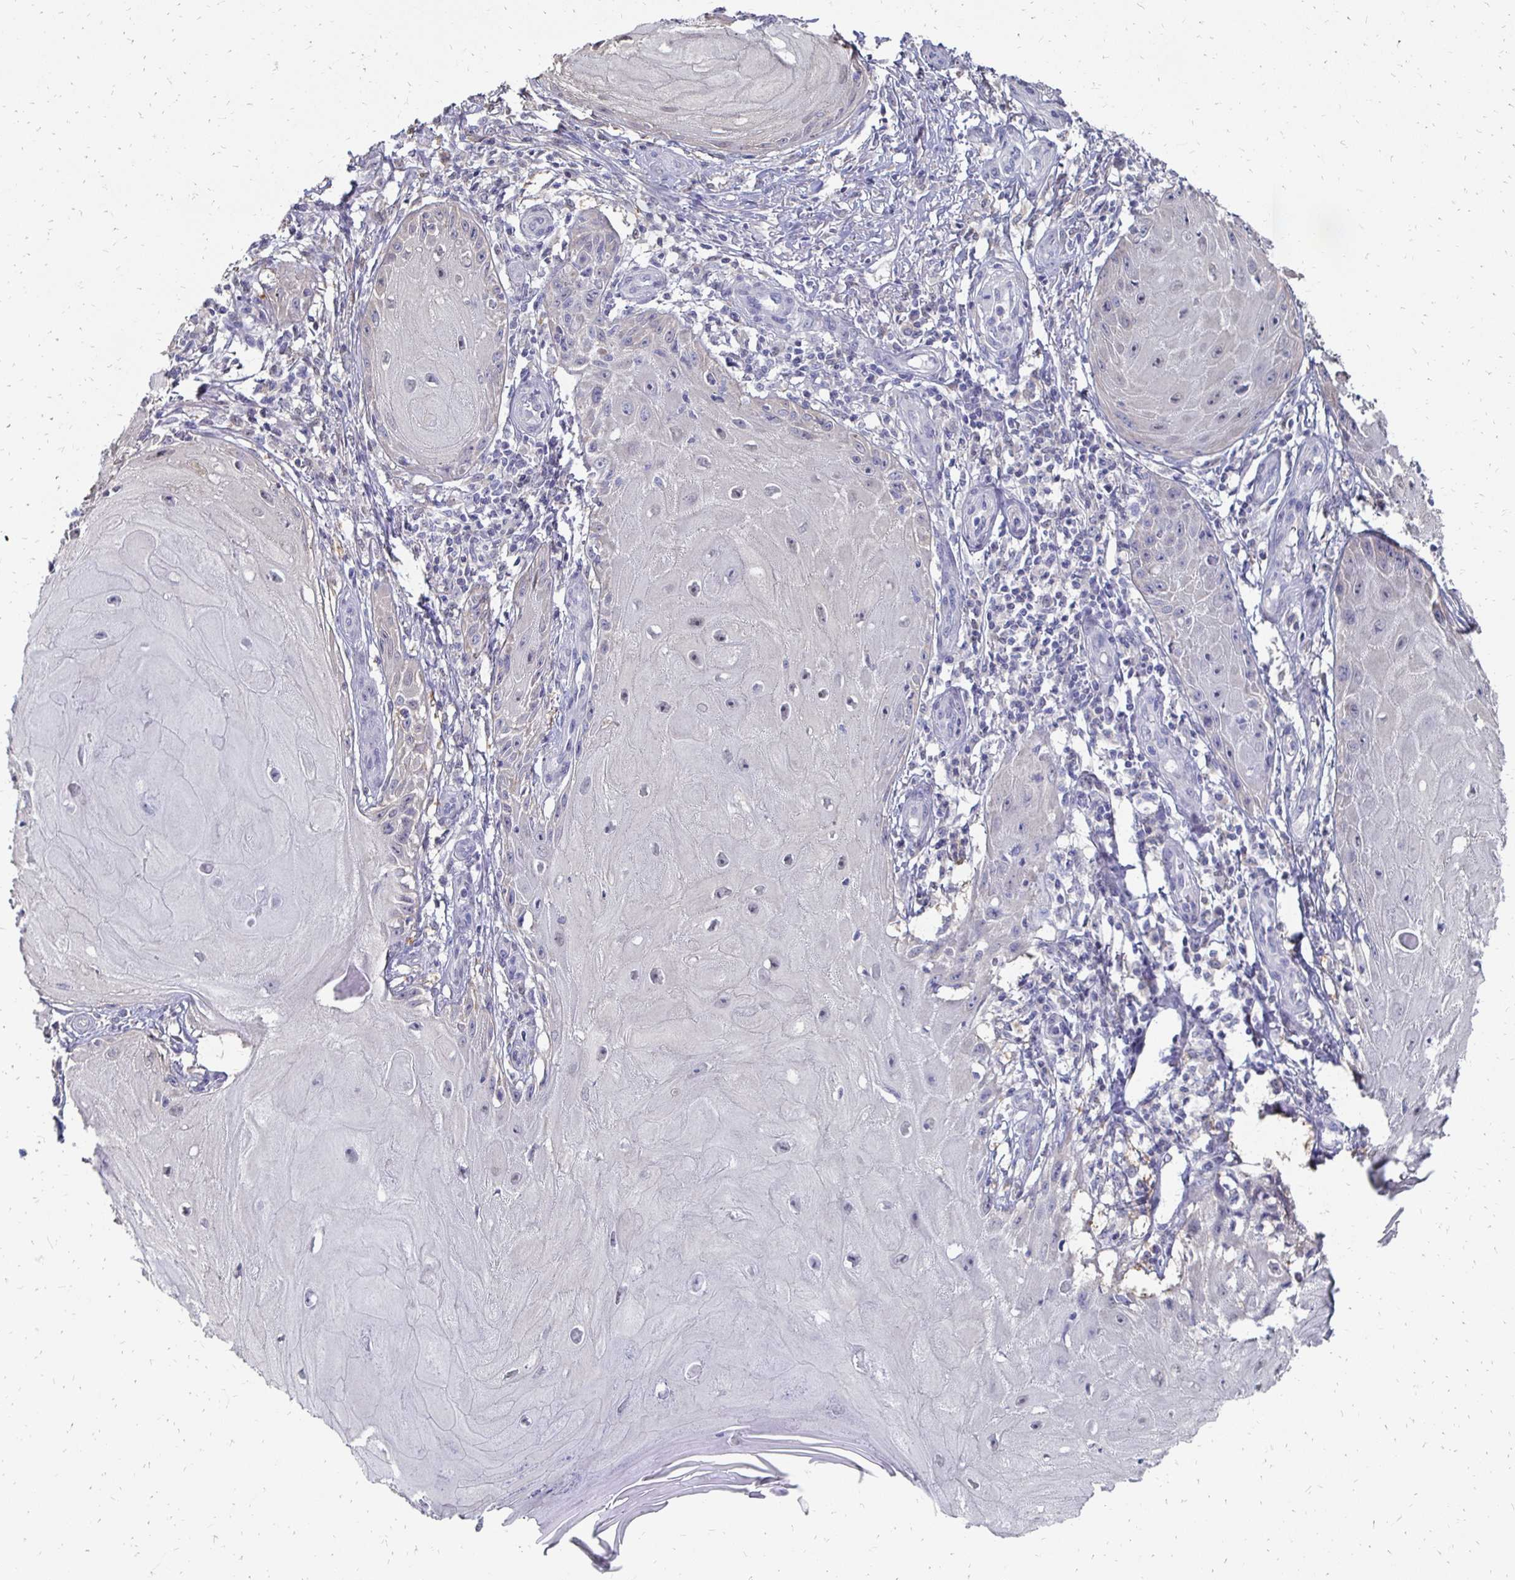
{"staining": {"intensity": "negative", "quantity": "none", "location": "none"}, "tissue": "skin cancer", "cell_type": "Tumor cells", "image_type": "cancer", "snomed": [{"axis": "morphology", "description": "Squamous cell carcinoma, NOS"}, {"axis": "topography", "description": "Skin"}], "caption": "Skin cancer (squamous cell carcinoma) stained for a protein using IHC displays no expression tumor cells.", "gene": "SYCP3", "patient": {"sex": "female", "age": 77}}